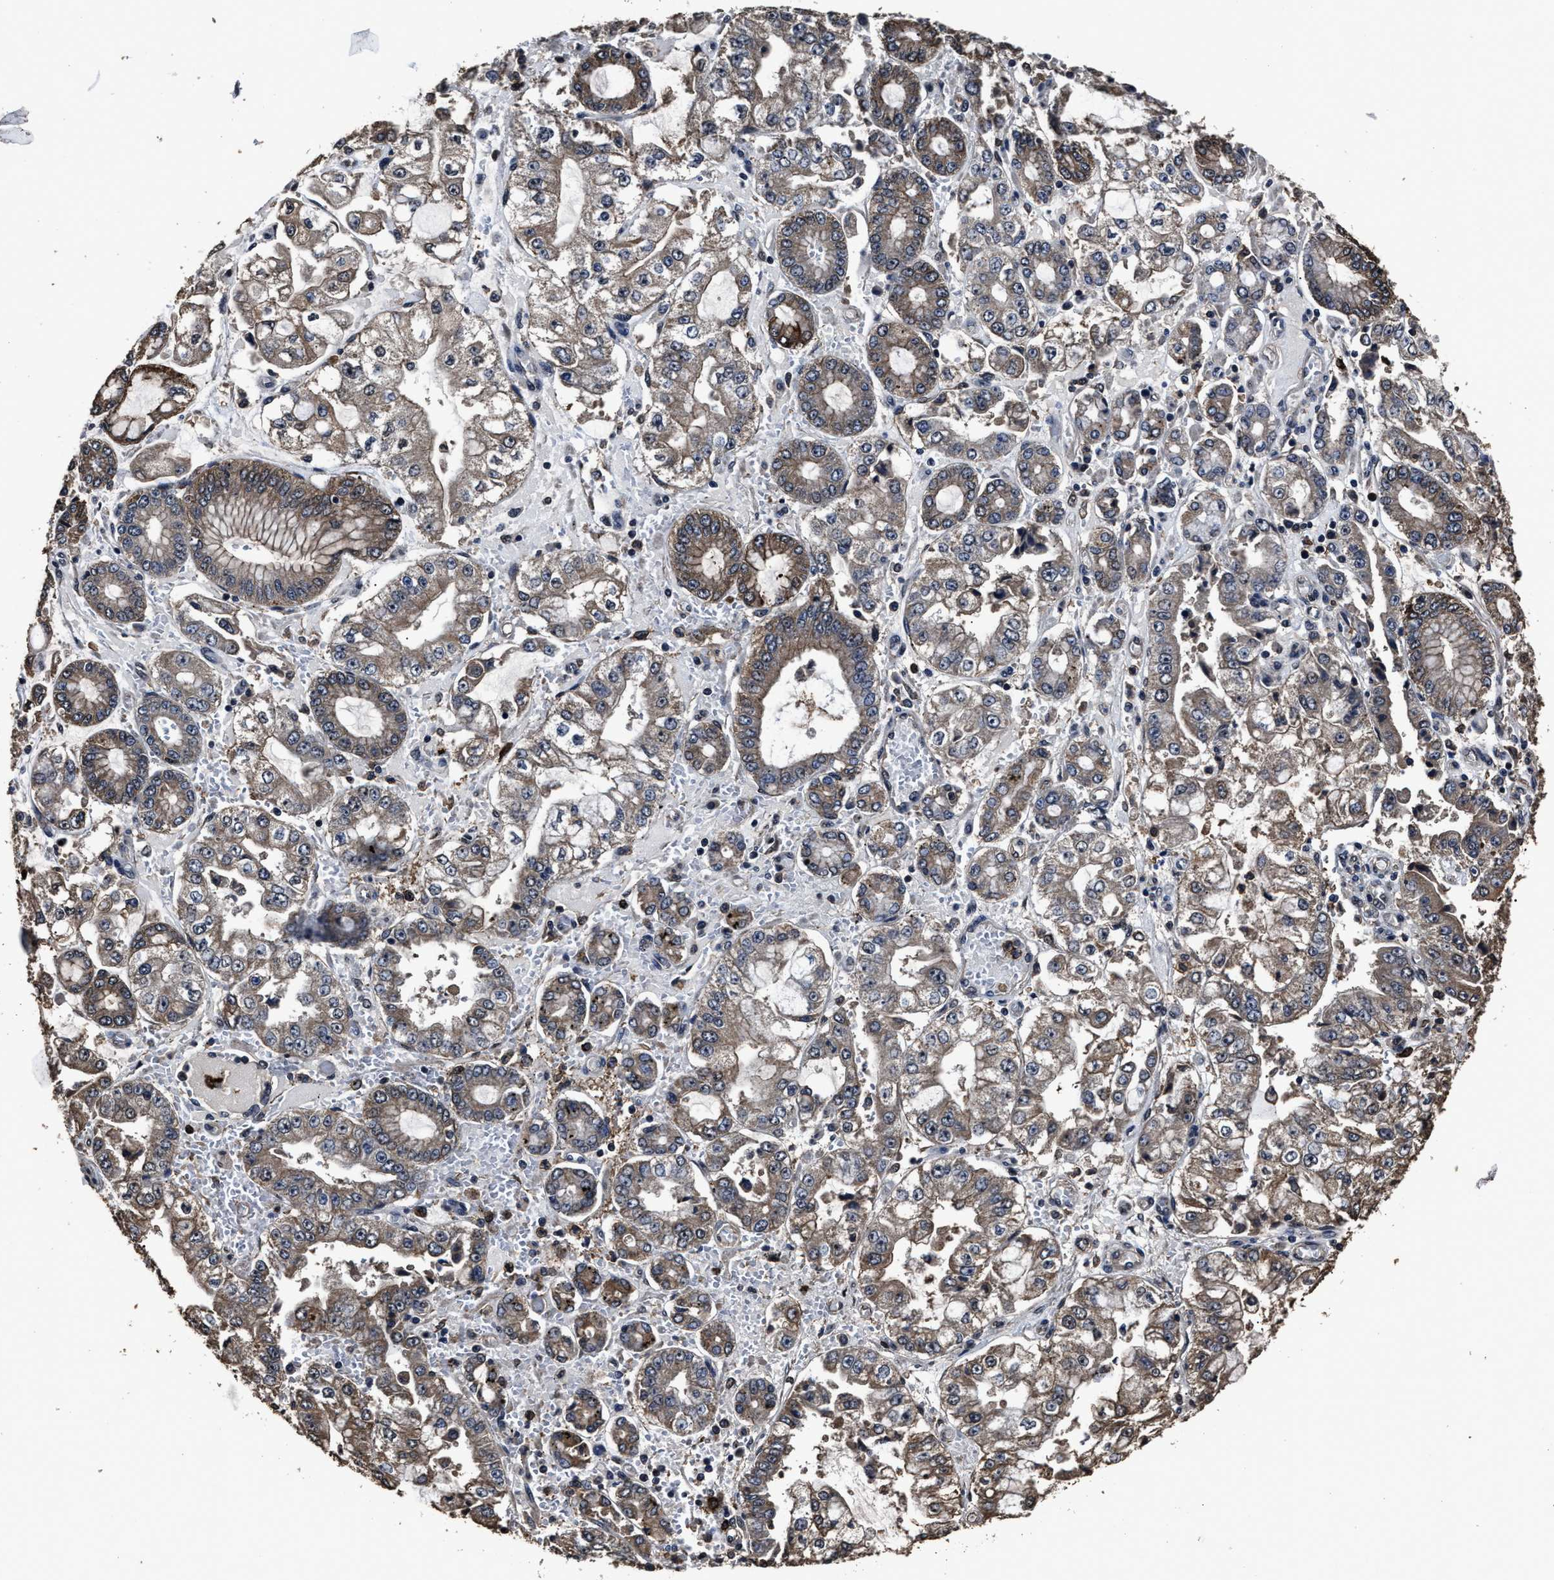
{"staining": {"intensity": "moderate", "quantity": ">75%", "location": "cytoplasmic/membranous"}, "tissue": "stomach cancer", "cell_type": "Tumor cells", "image_type": "cancer", "snomed": [{"axis": "morphology", "description": "Adenocarcinoma, NOS"}, {"axis": "topography", "description": "Stomach"}], "caption": "DAB (3,3'-diaminobenzidine) immunohistochemical staining of human stomach cancer (adenocarcinoma) reveals moderate cytoplasmic/membranous protein expression in about >75% of tumor cells.", "gene": "RSBN1L", "patient": {"sex": "male", "age": 76}}